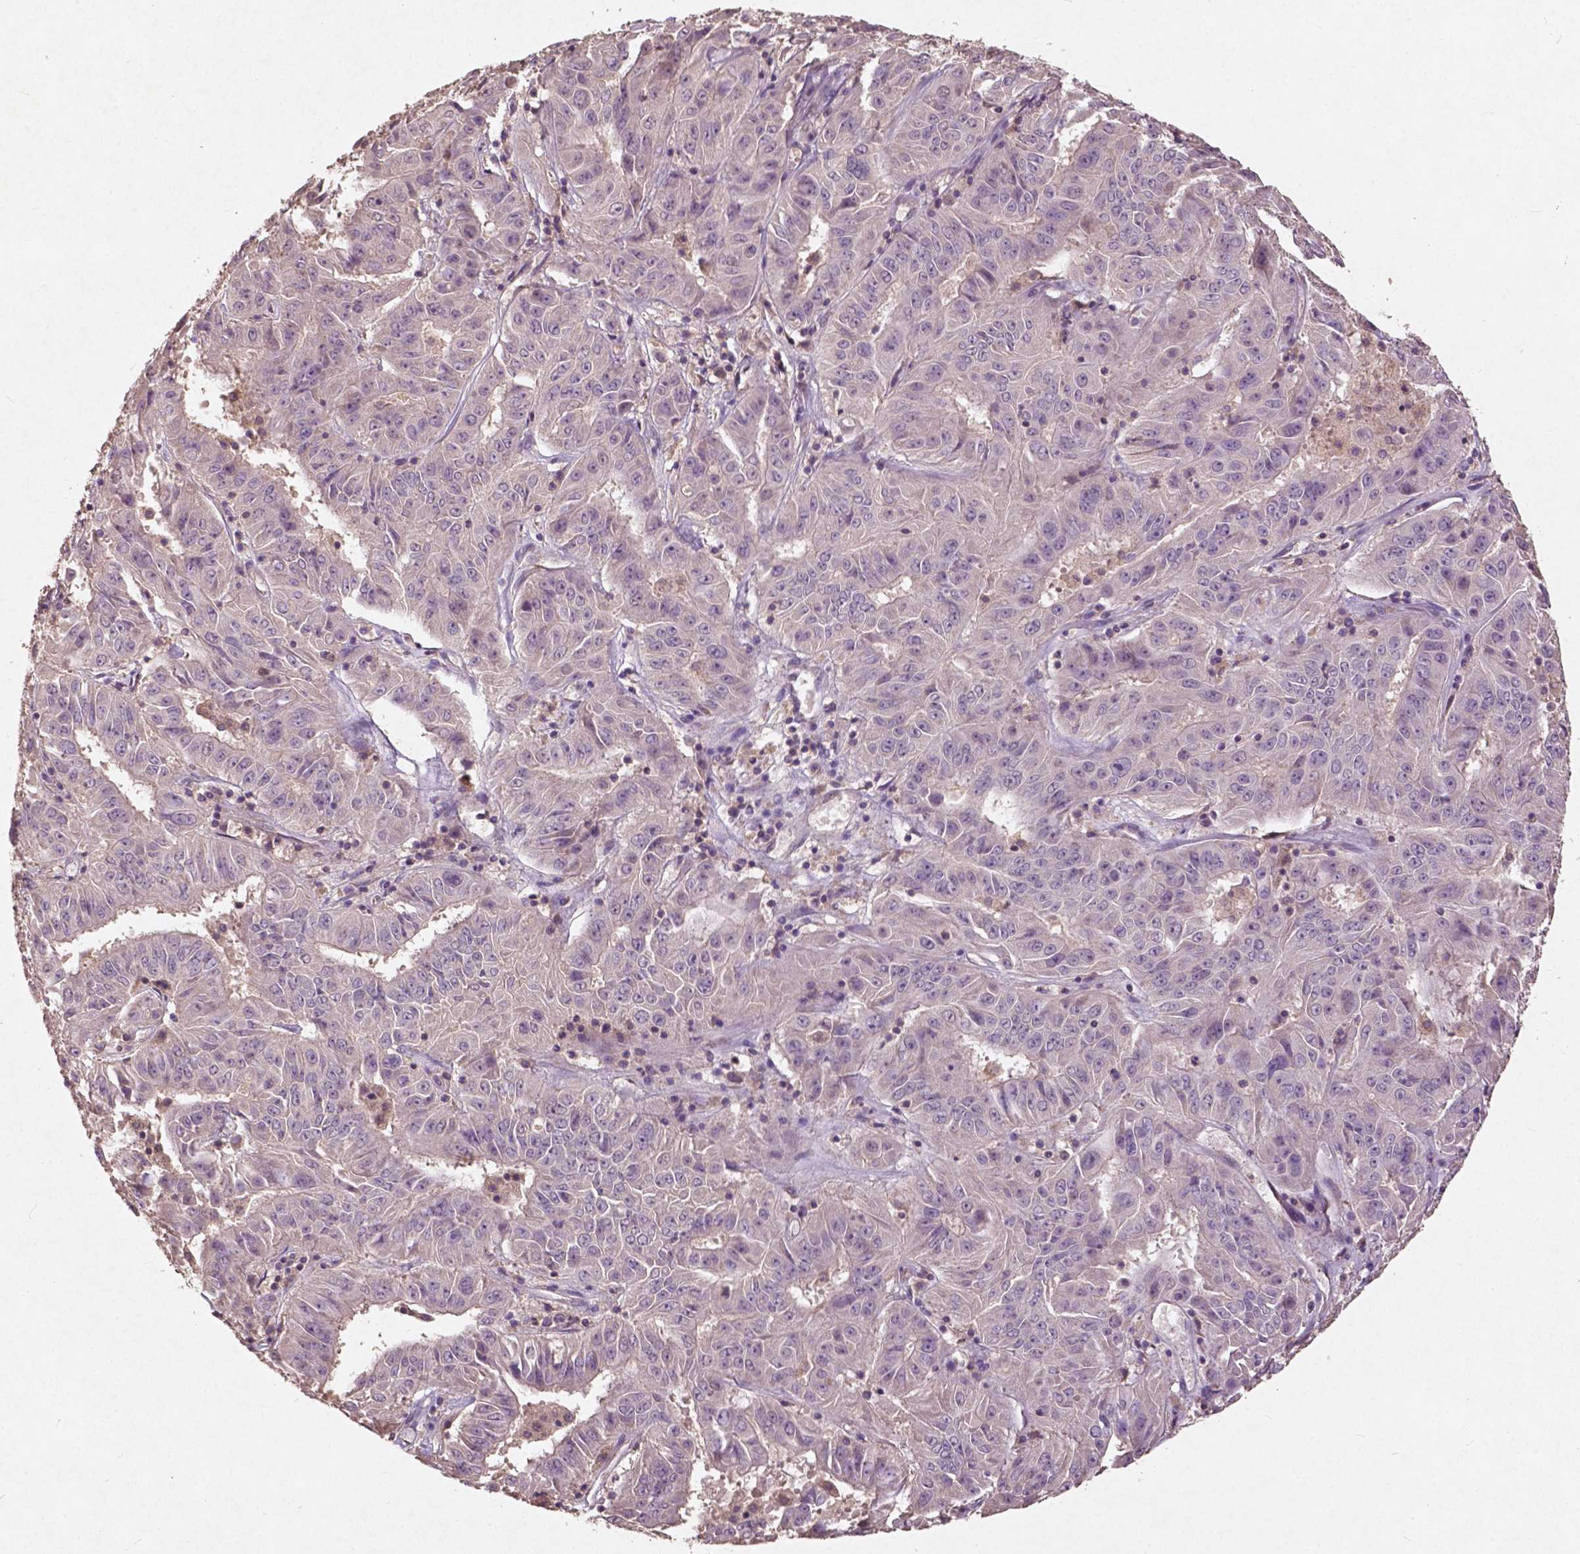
{"staining": {"intensity": "negative", "quantity": "none", "location": "none"}, "tissue": "pancreatic cancer", "cell_type": "Tumor cells", "image_type": "cancer", "snomed": [{"axis": "morphology", "description": "Adenocarcinoma, NOS"}, {"axis": "topography", "description": "Pancreas"}], "caption": "This is a photomicrograph of immunohistochemistry (IHC) staining of adenocarcinoma (pancreatic), which shows no expression in tumor cells.", "gene": "ST6GALNAC5", "patient": {"sex": "male", "age": 63}}